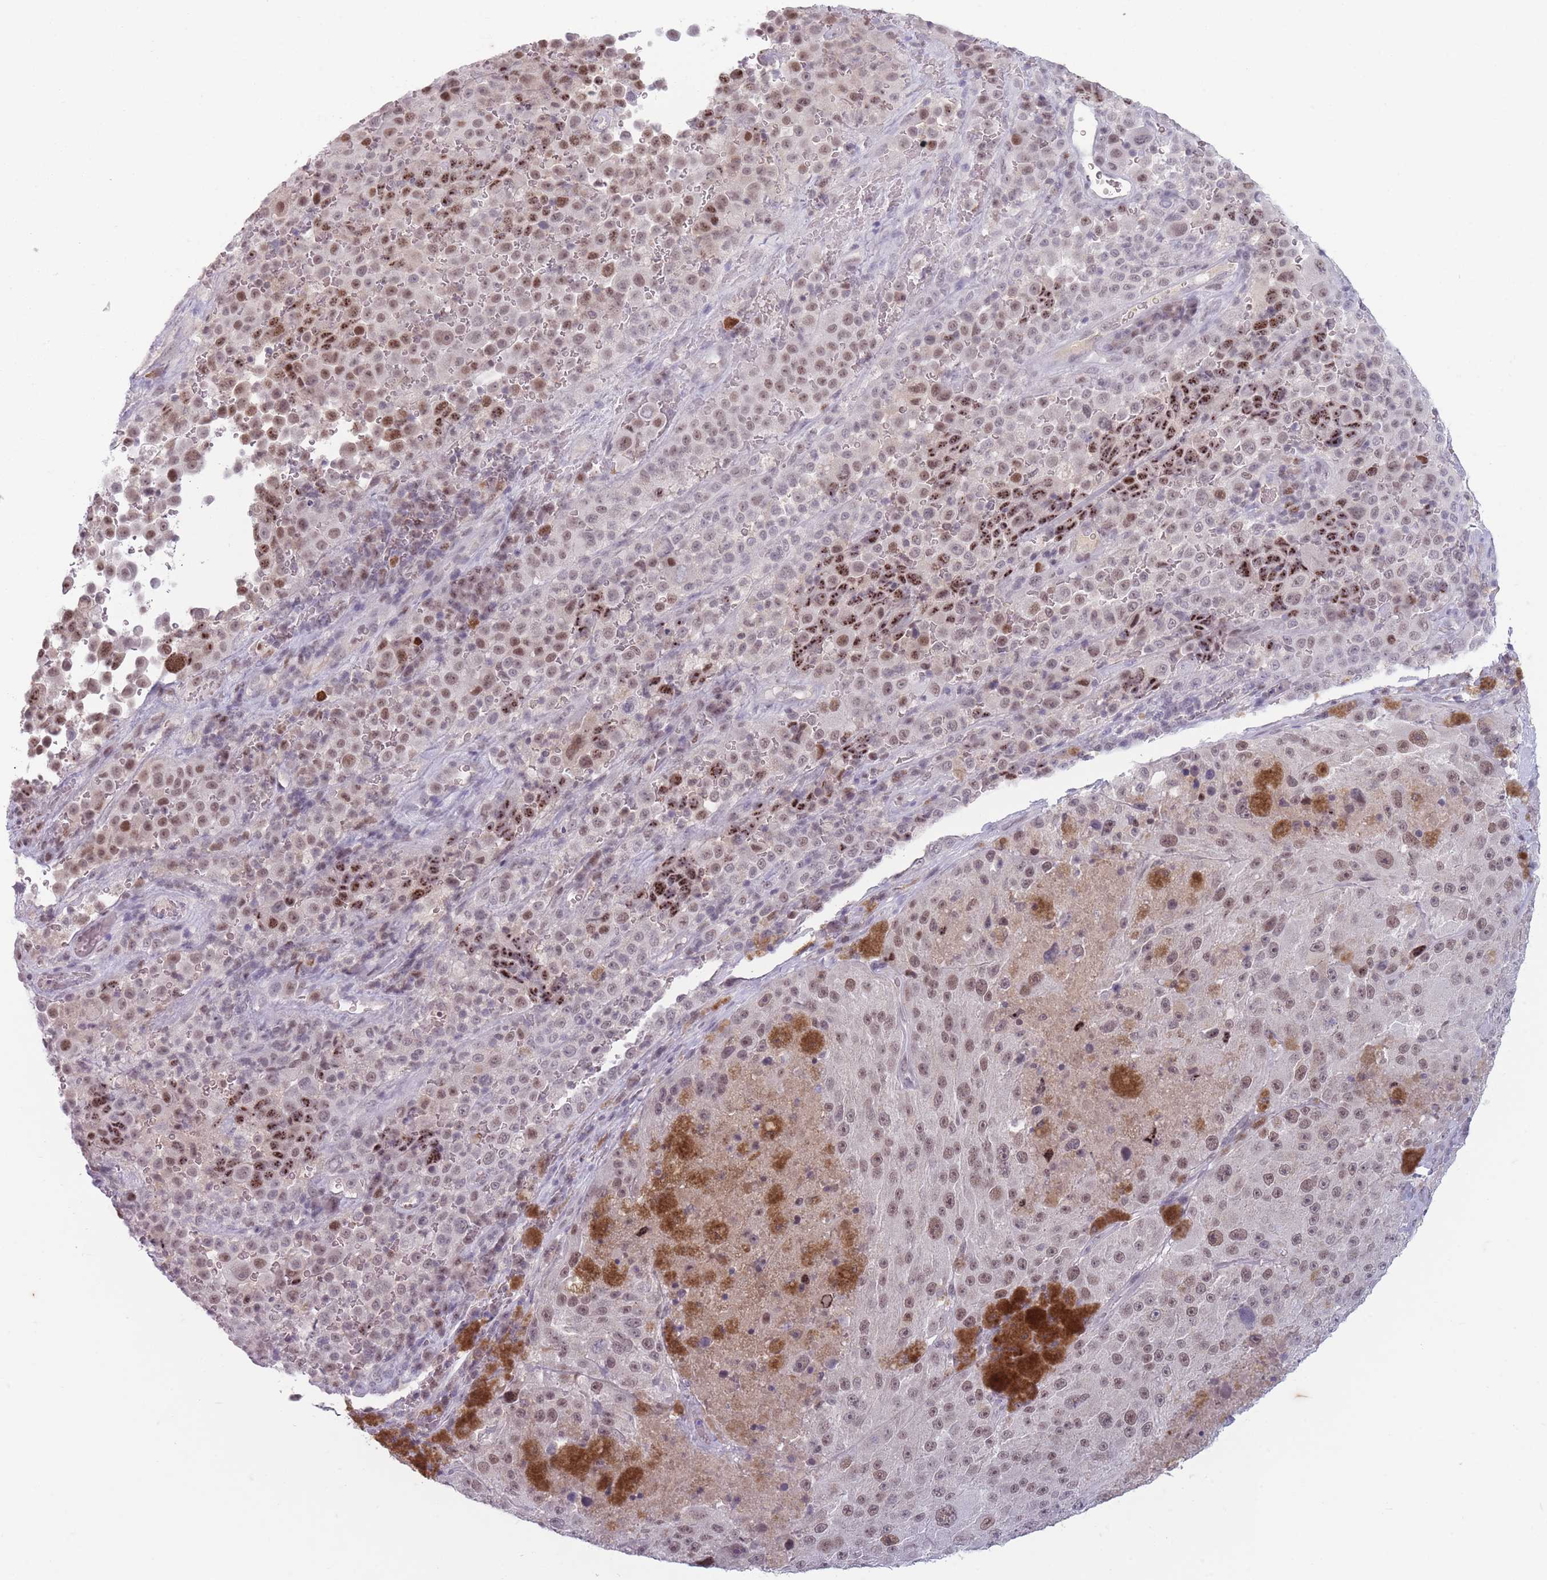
{"staining": {"intensity": "moderate", "quantity": ">75%", "location": "nuclear"}, "tissue": "melanoma", "cell_type": "Tumor cells", "image_type": "cancer", "snomed": [{"axis": "morphology", "description": "Malignant melanoma, Metastatic site"}, {"axis": "topography", "description": "Lymph node"}], "caption": "Tumor cells reveal medium levels of moderate nuclear expression in approximately >75% of cells in human malignant melanoma (metastatic site). (DAB IHC with brightfield microscopy, high magnification).", "gene": "ARID3B", "patient": {"sex": "male", "age": 62}}